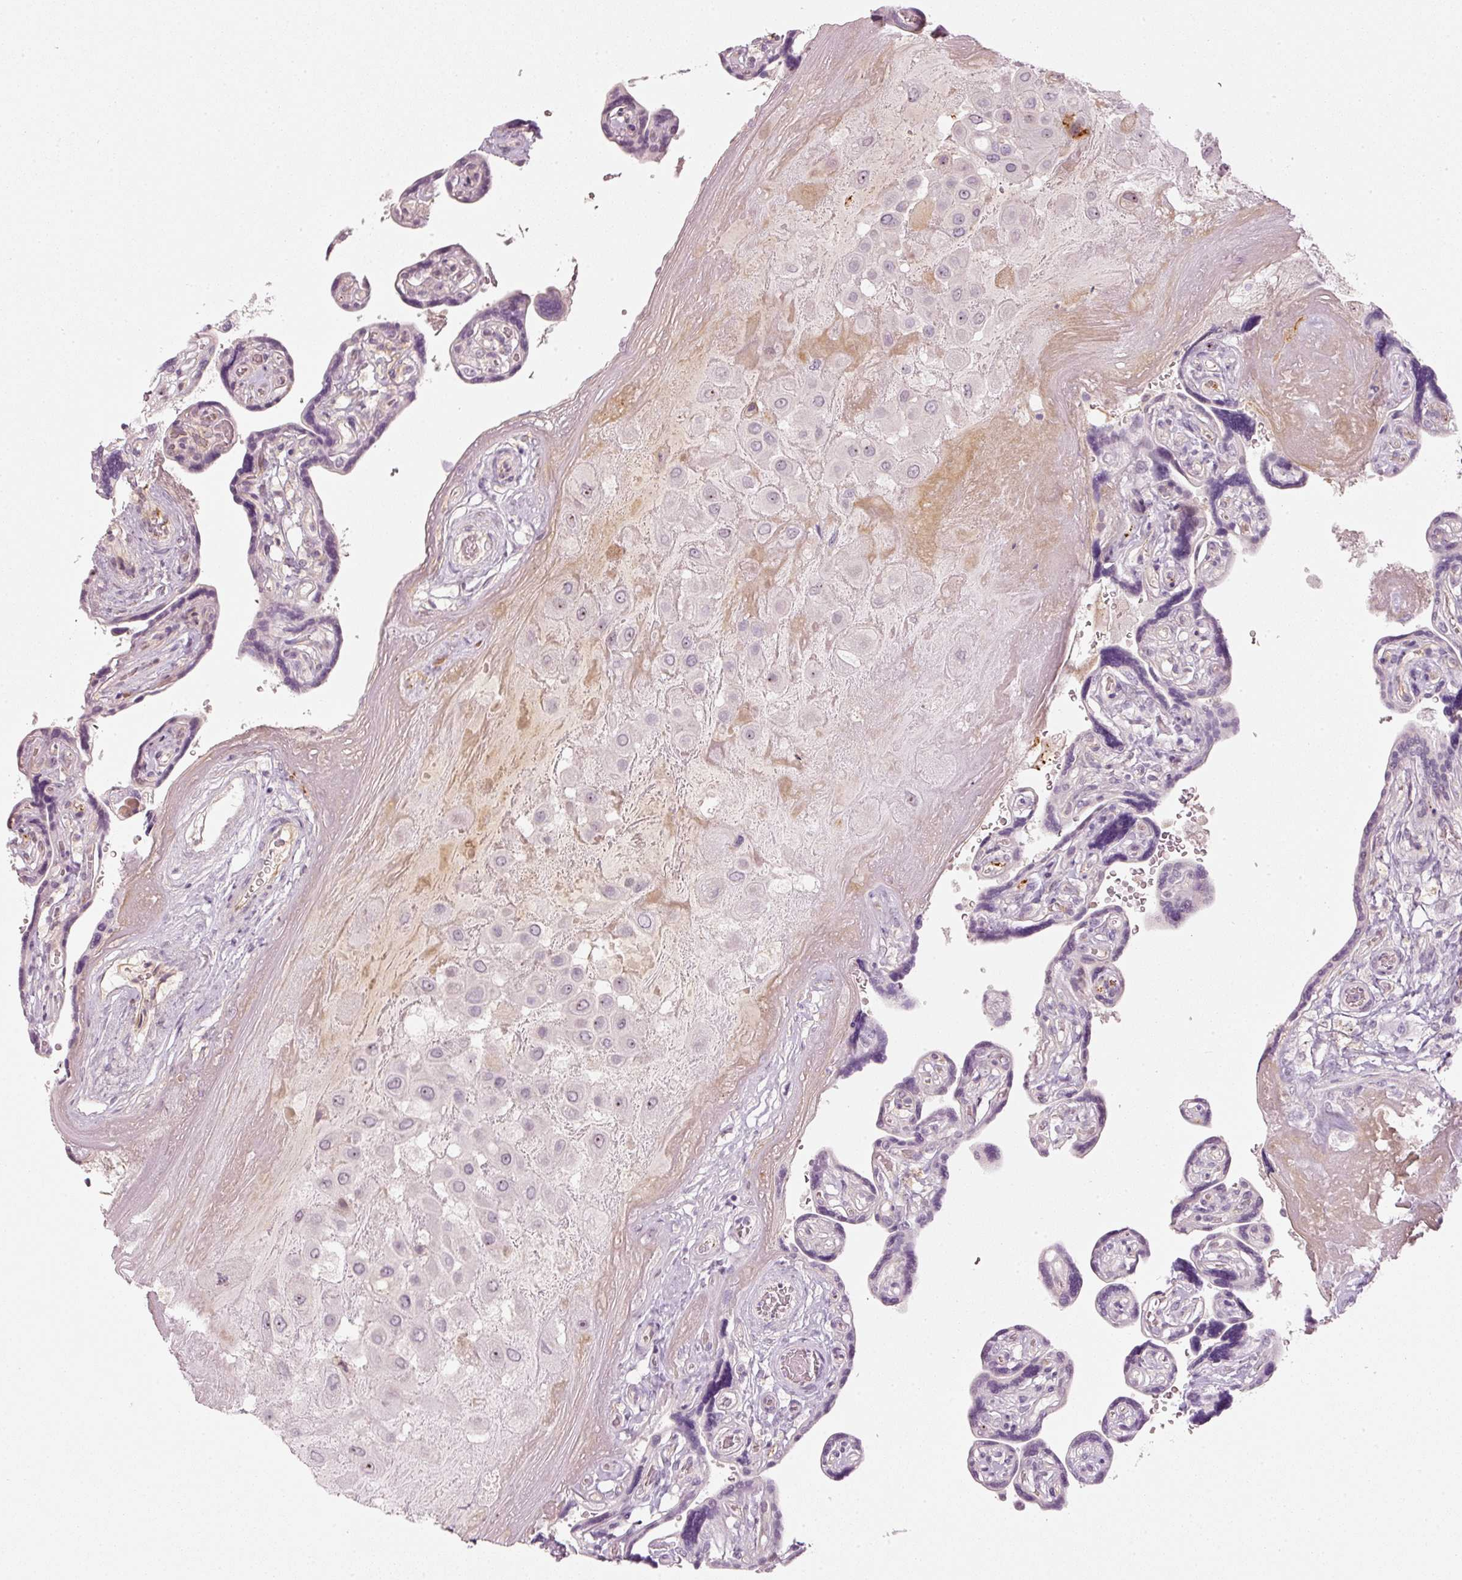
{"staining": {"intensity": "negative", "quantity": "none", "location": "none"}, "tissue": "placenta", "cell_type": "Decidual cells", "image_type": "normal", "snomed": [{"axis": "morphology", "description": "Normal tissue, NOS"}, {"axis": "topography", "description": "Placenta"}], "caption": "Immunohistochemistry histopathology image of benign placenta: placenta stained with DAB (3,3'-diaminobenzidine) displays no significant protein positivity in decidual cells. (DAB (3,3'-diaminobenzidine) immunohistochemistry (IHC) with hematoxylin counter stain).", "gene": "VCAM1", "patient": {"sex": "female", "age": 32}}